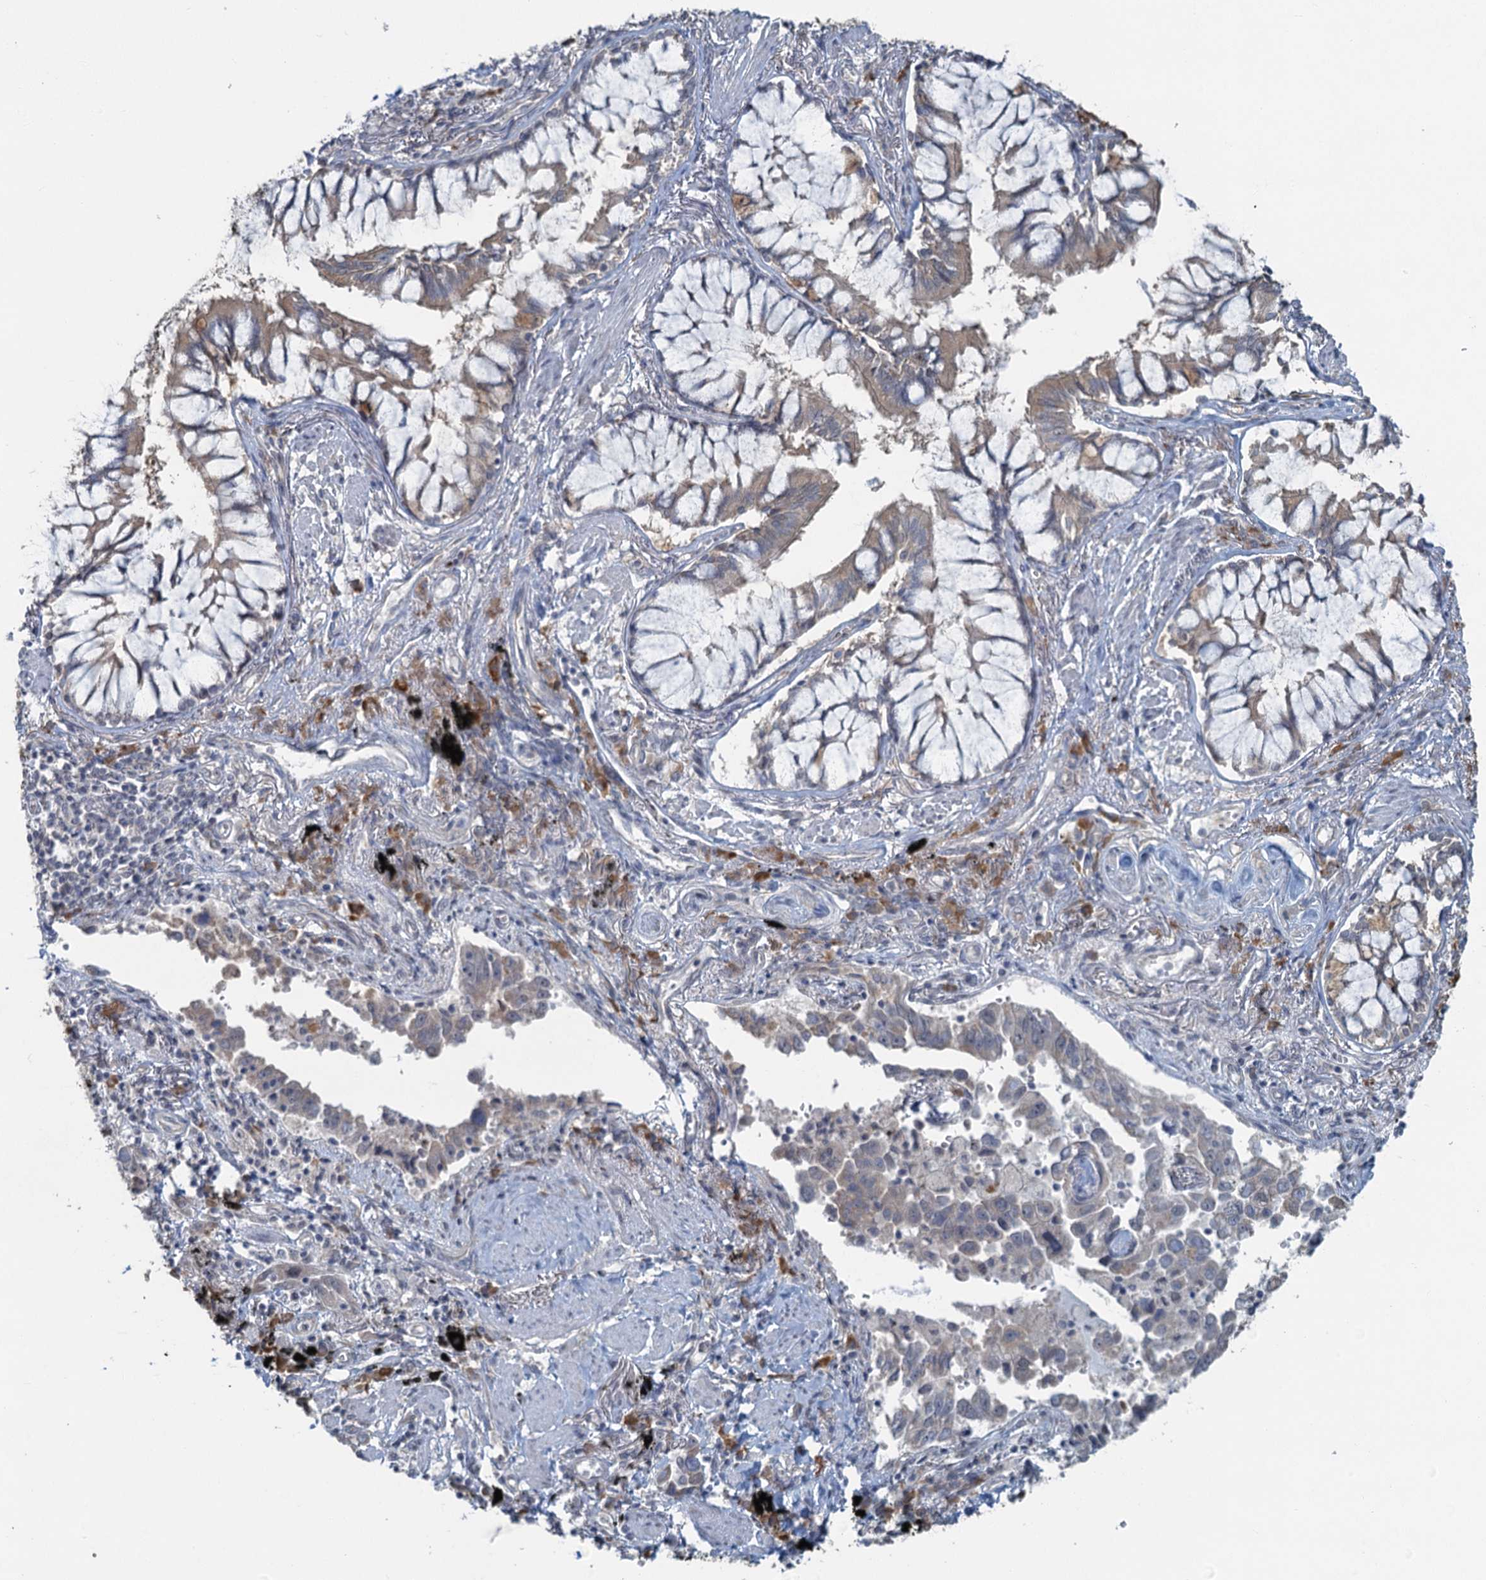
{"staining": {"intensity": "negative", "quantity": "none", "location": "none"}, "tissue": "lung cancer", "cell_type": "Tumor cells", "image_type": "cancer", "snomed": [{"axis": "morphology", "description": "Adenocarcinoma, NOS"}, {"axis": "topography", "description": "Lung"}], "caption": "Lung cancer stained for a protein using IHC demonstrates no expression tumor cells.", "gene": "TEX35", "patient": {"sex": "male", "age": 67}}